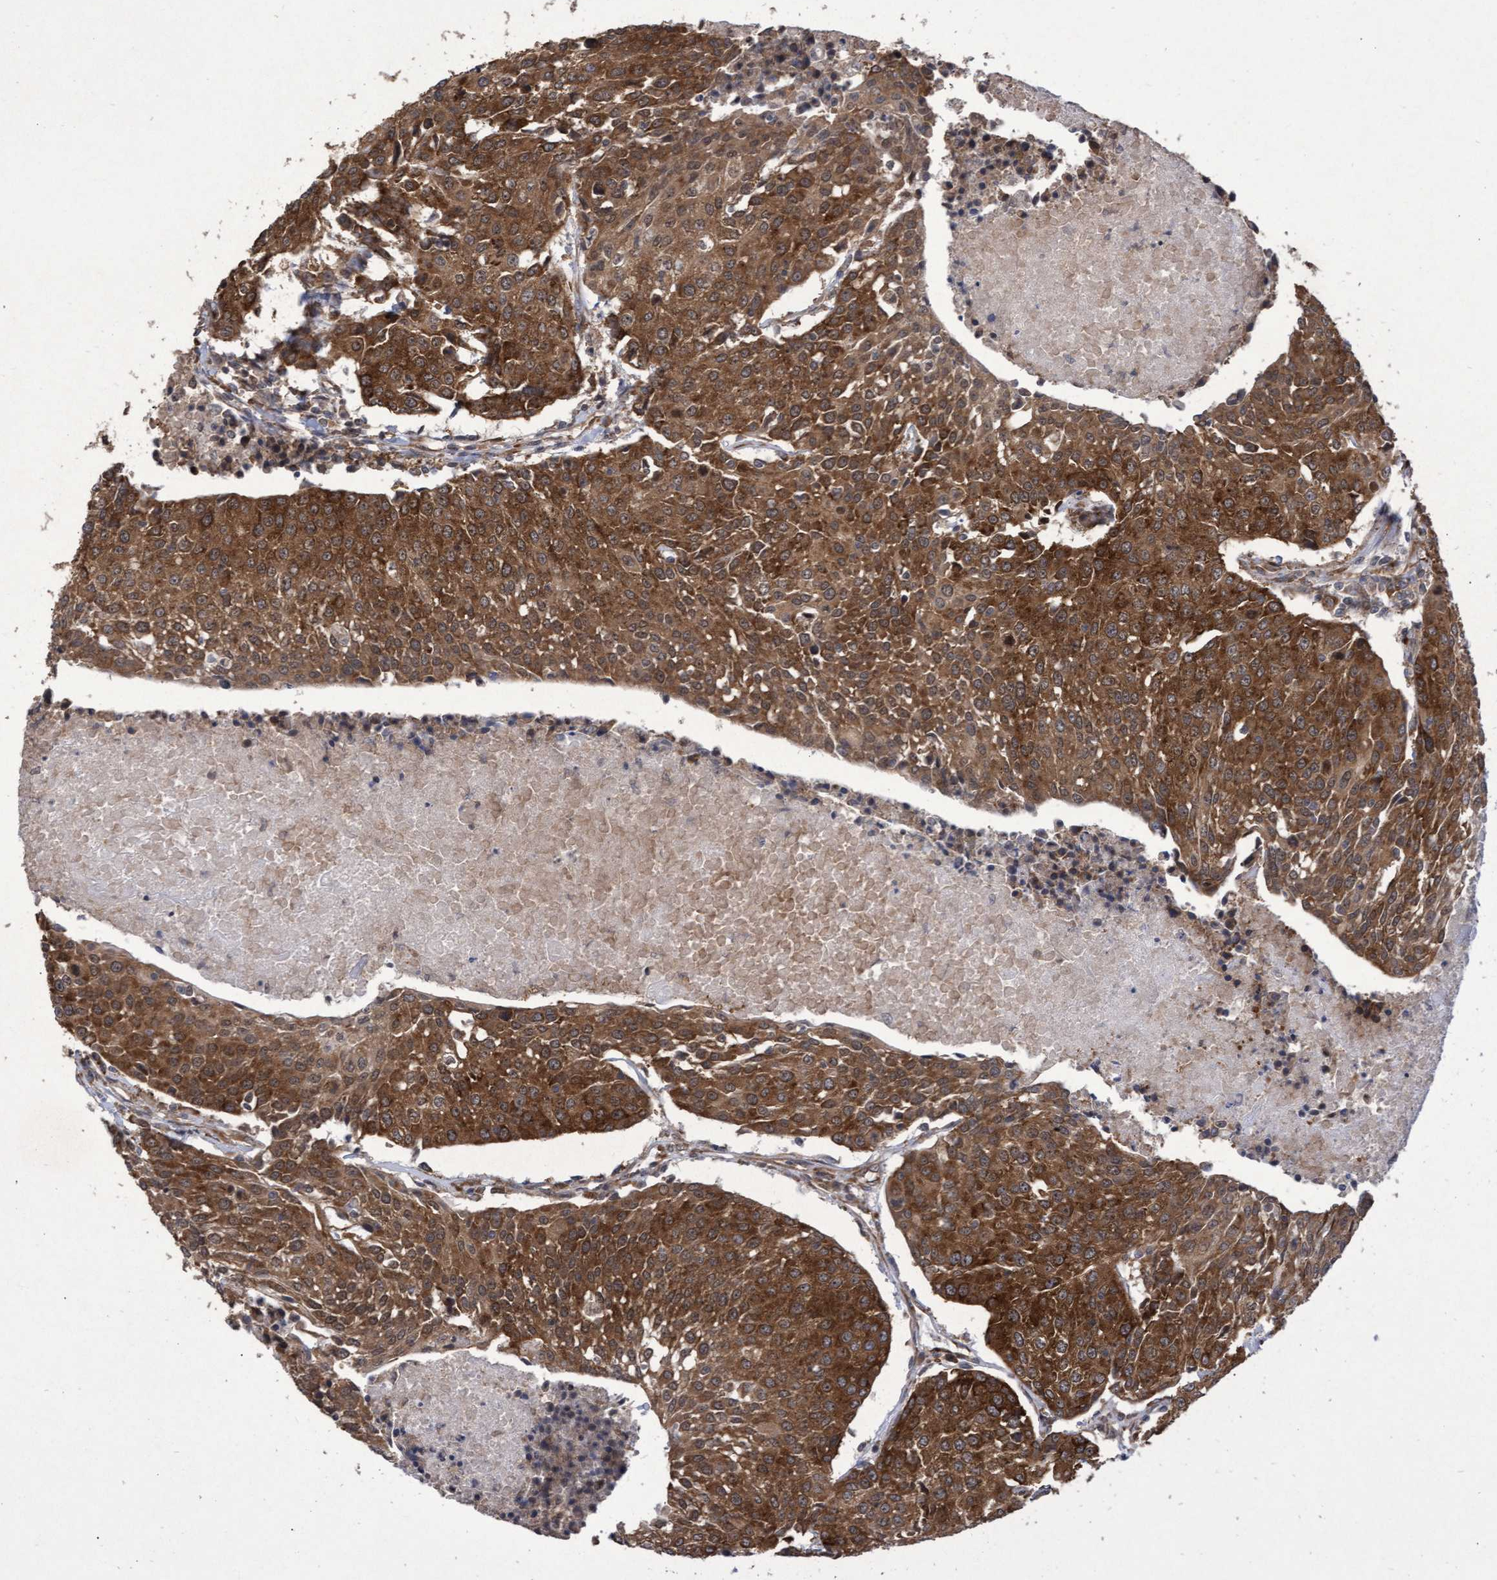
{"staining": {"intensity": "strong", "quantity": ">75%", "location": "cytoplasmic/membranous"}, "tissue": "urothelial cancer", "cell_type": "Tumor cells", "image_type": "cancer", "snomed": [{"axis": "morphology", "description": "Urothelial carcinoma, High grade"}, {"axis": "topography", "description": "Urinary bladder"}], "caption": "High-magnification brightfield microscopy of urothelial cancer stained with DAB (brown) and counterstained with hematoxylin (blue). tumor cells exhibit strong cytoplasmic/membranous expression is present in approximately>75% of cells.", "gene": "ABCF2", "patient": {"sex": "female", "age": 85}}